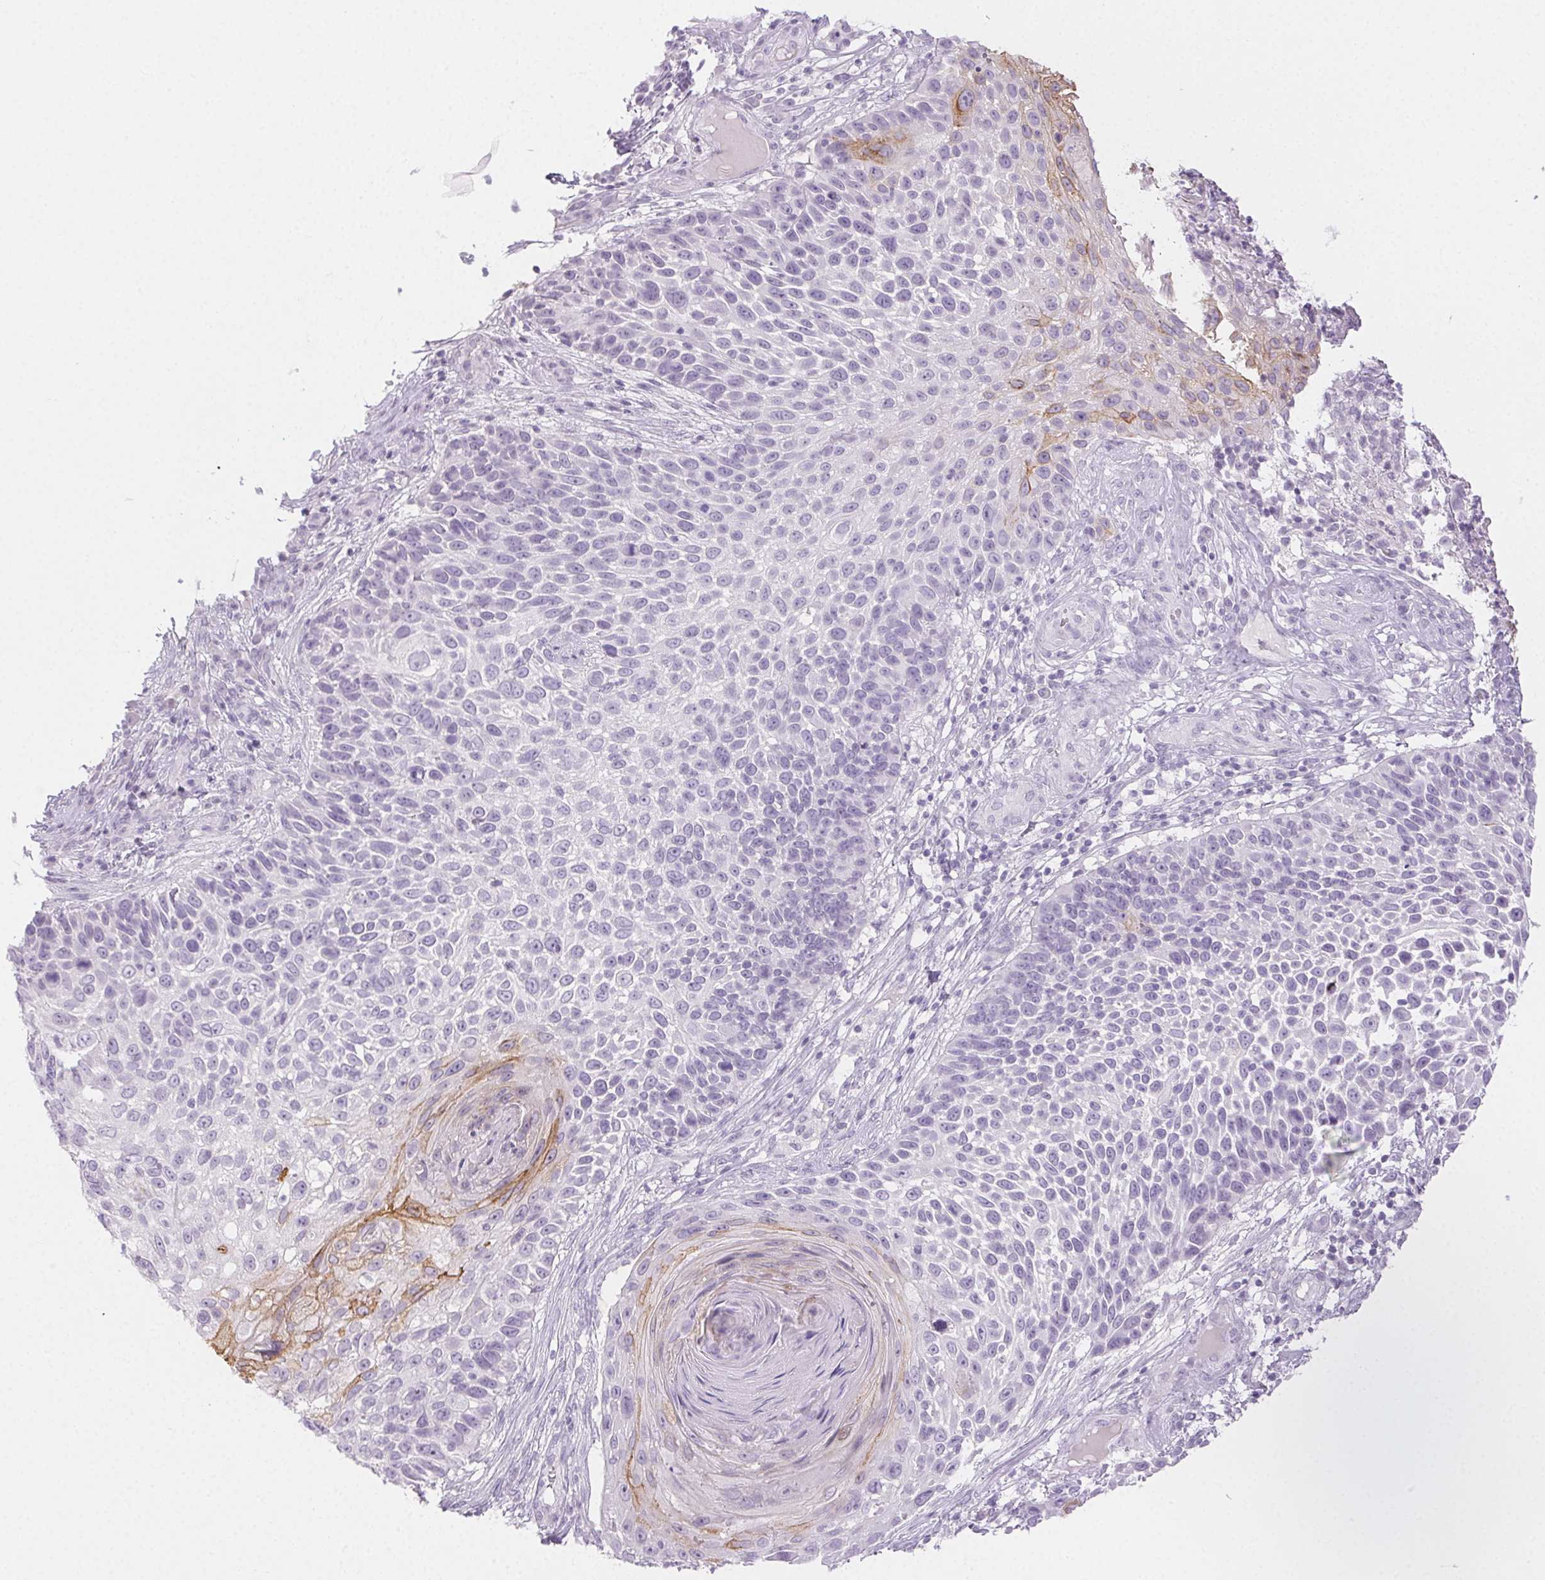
{"staining": {"intensity": "weak", "quantity": "<25%", "location": "cytoplasmic/membranous"}, "tissue": "skin cancer", "cell_type": "Tumor cells", "image_type": "cancer", "snomed": [{"axis": "morphology", "description": "Squamous cell carcinoma, NOS"}, {"axis": "topography", "description": "Skin"}], "caption": "Immunohistochemistry photomicrograph of neoplastic tissue: human squamous cell carcinoma (skin) stained with DAB demonstrates no significant protein staining in tumor cells.", "gene": "PI3", "patient": {"sex": "male", "age": 92}}